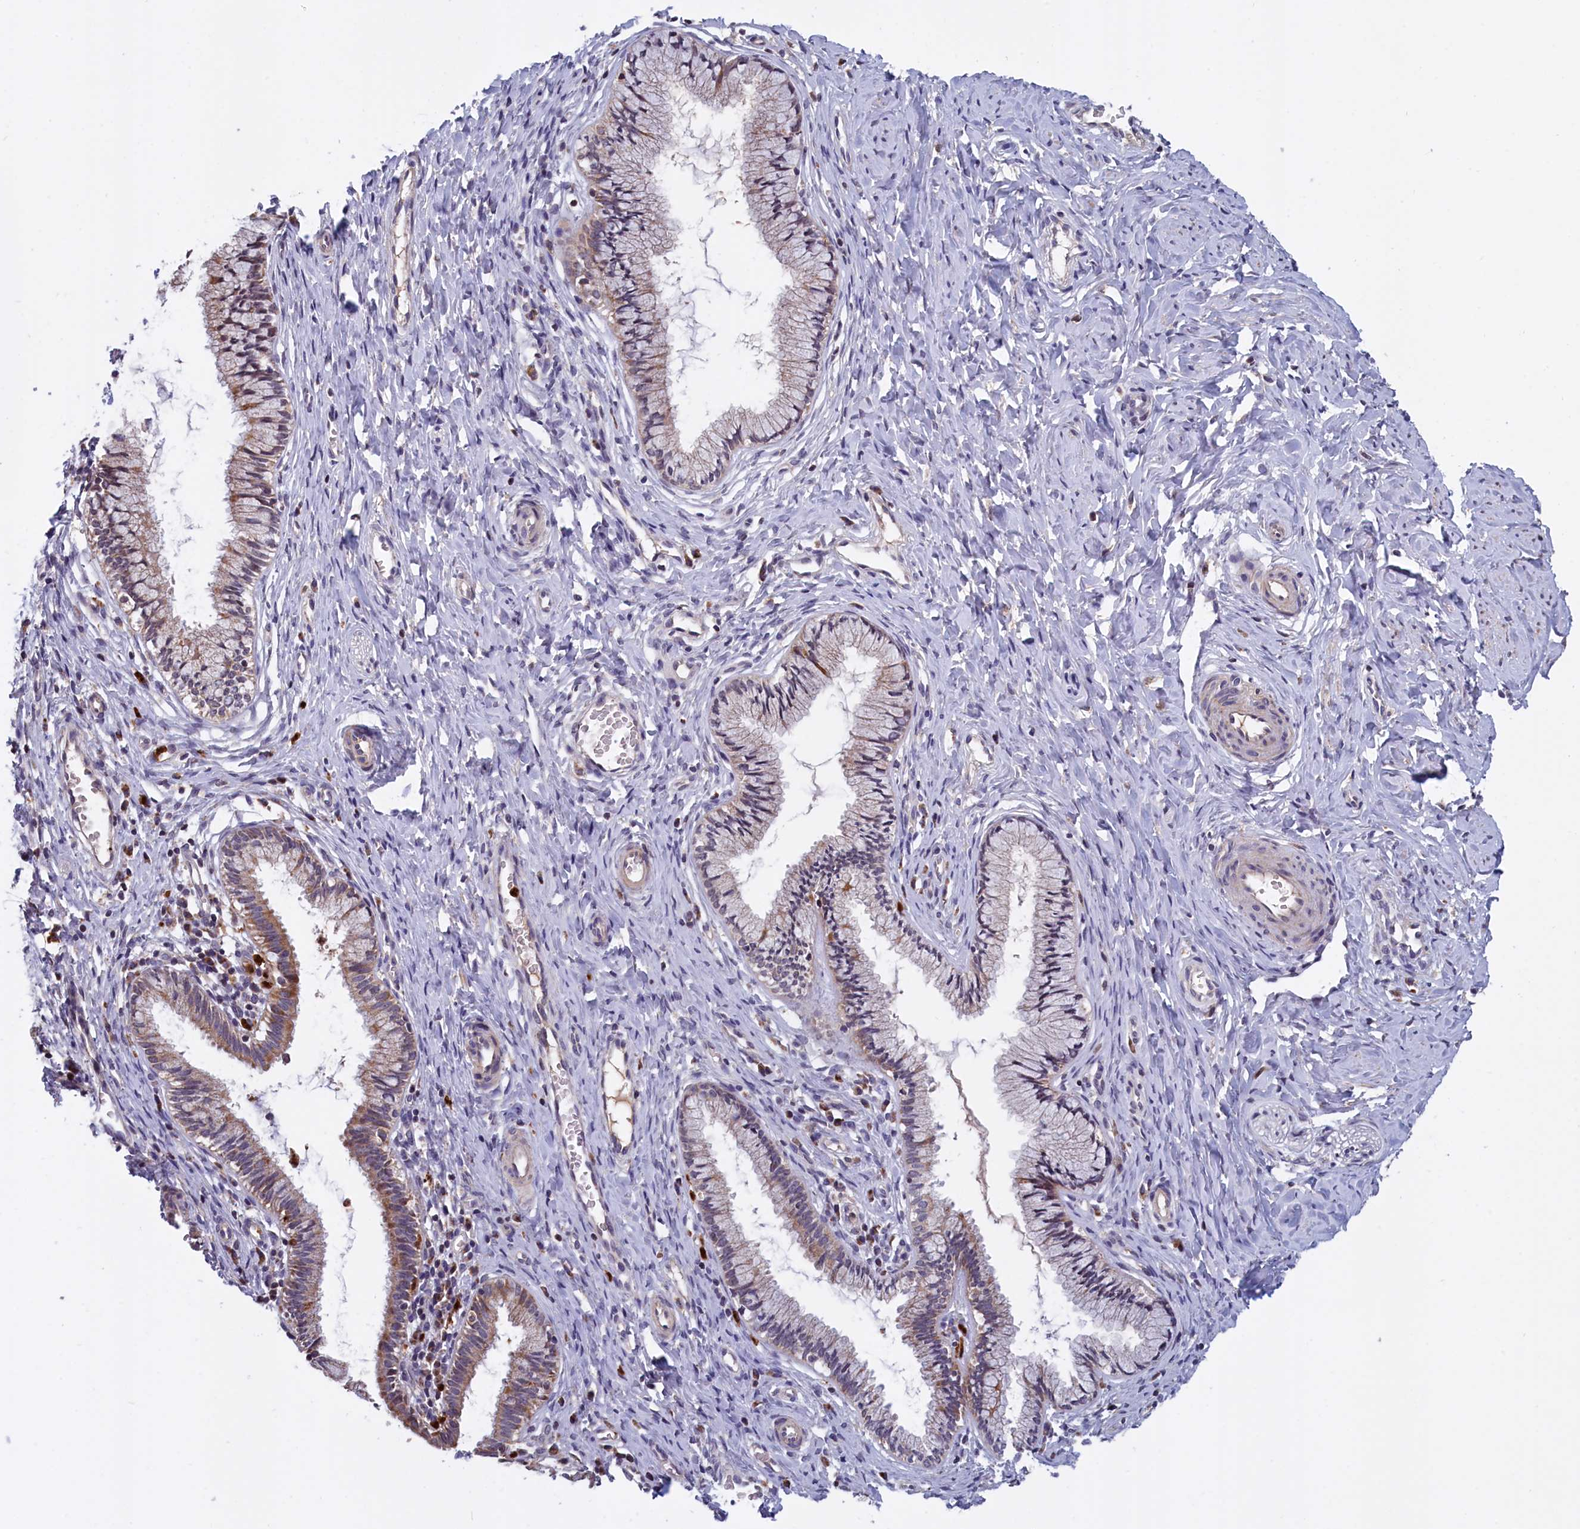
{"staining": {"intensity": "moderate", "quantity": "25%-75%", "location": "cytoplasmic/membranous"}, "tissue": "cervix", "cell_type": "Glandular cells", "image_type": "normal", "snomed": [{"axis": "morphology", "description": "Normal tissue, NOS"}, {"axis": "topography", "description": "Cervix"}], "caption": "Immunohistochemical staining of normal human cervix displays 25%-75% levels of moderate cytoplasmic/membranous protein positivity in approximately 25%-75% of glandular cells. (DAB (3,3'-diaminobenzidine) IHC, brown staining for protein, blue staining for nuclei).", "gene": "EPB41L4B", "patient": {"sex": "female", "age": 27}}